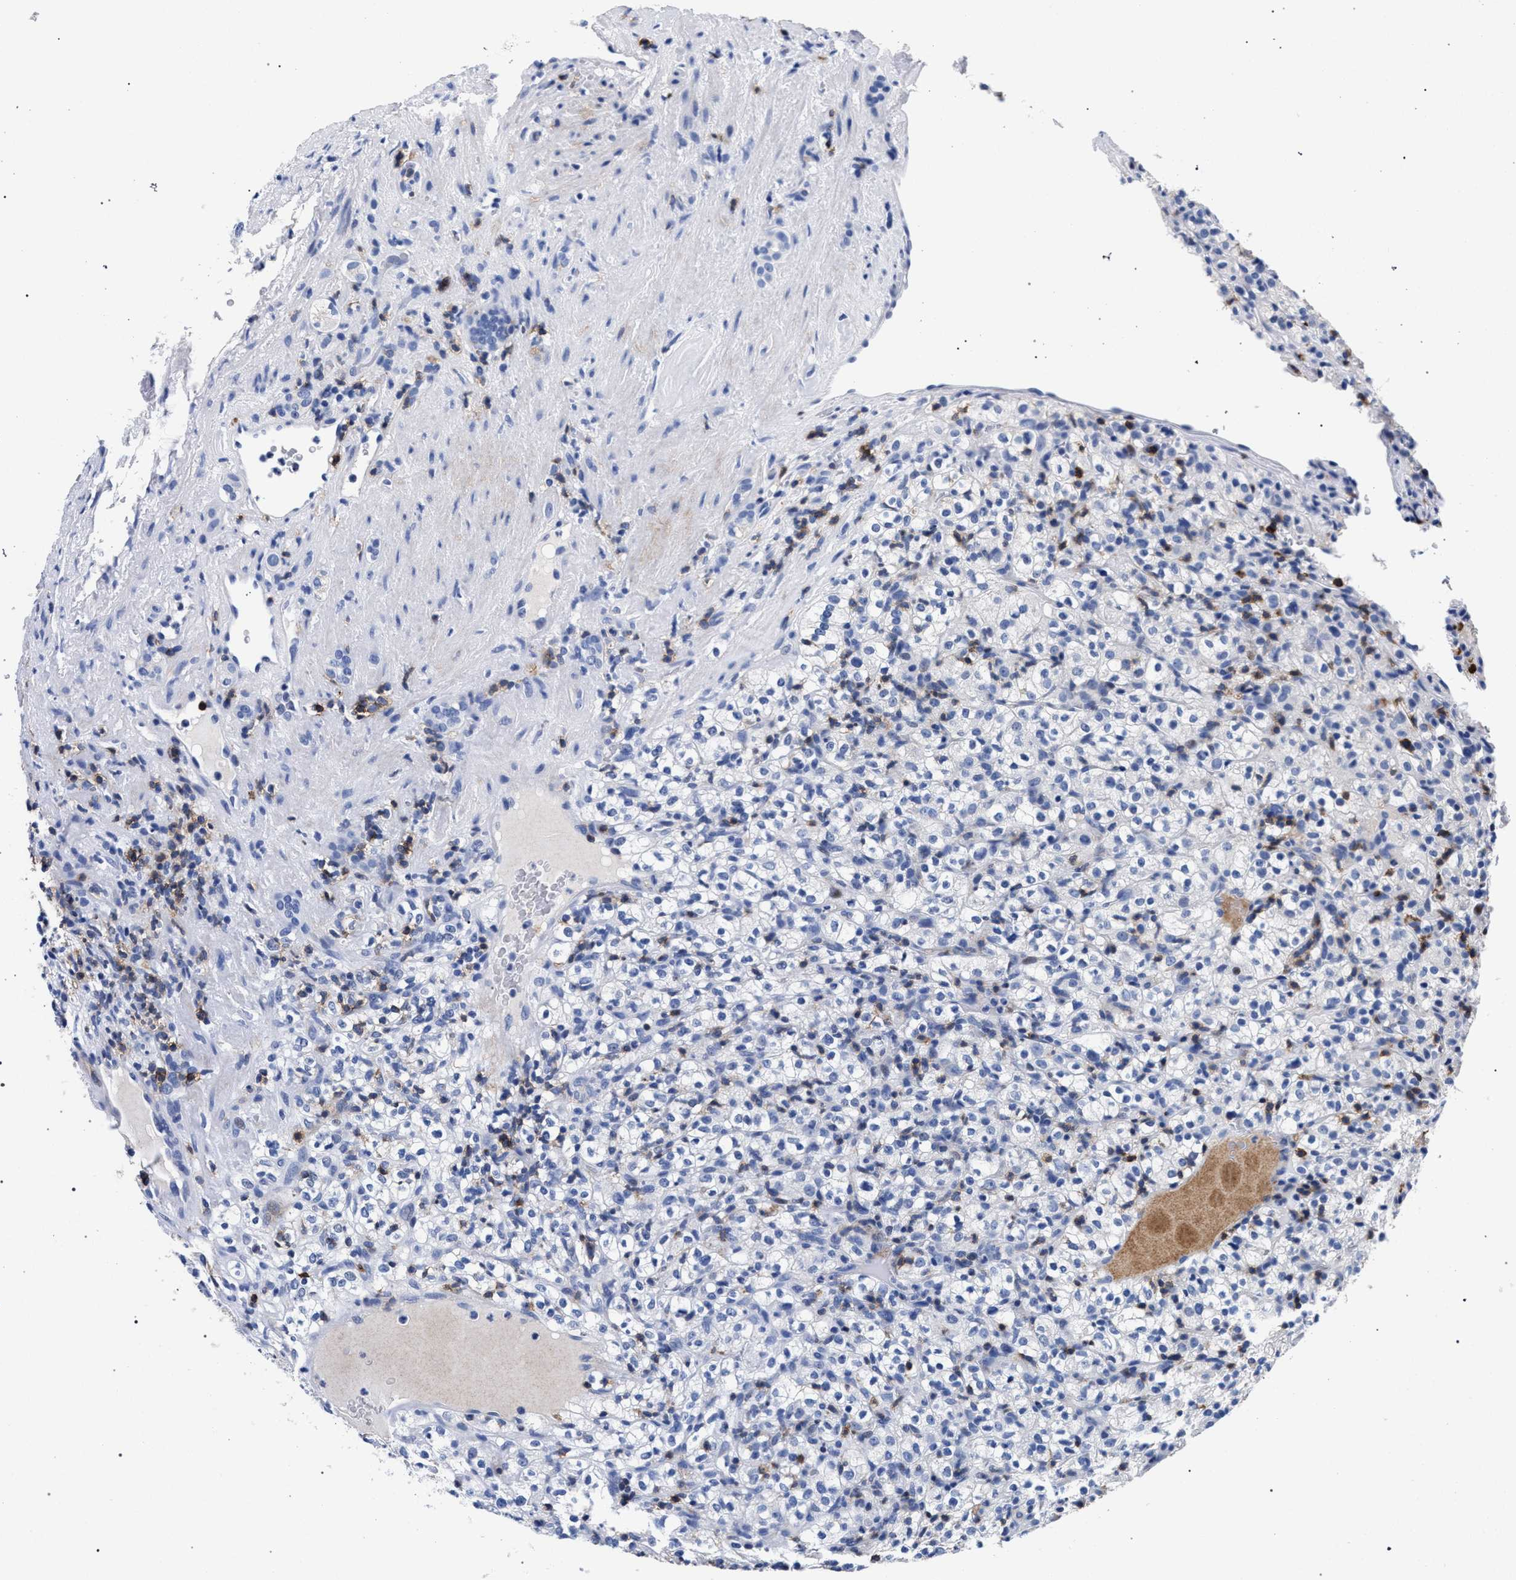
{"staining": {"intensity": "negative", "quantity": "none", "location": "none"}, "tissue": "renal cancer", "cell_type": "Tumor cells", "image_type": "cancer", "snomed": [{"axis": "morphology", "description": "Normal tissue, NOS"}, {"axis": "morphology", "description": "Adenocarcinoma, NOS"}, {"axis": "topography", "description": "Kidney"}], "caption": "Immunohistochemistry (IHC) of human renal cancer displays no staining in tumor cells.", "gene": "KLRK1", "patient": {"sex": "female", "age": 72}}